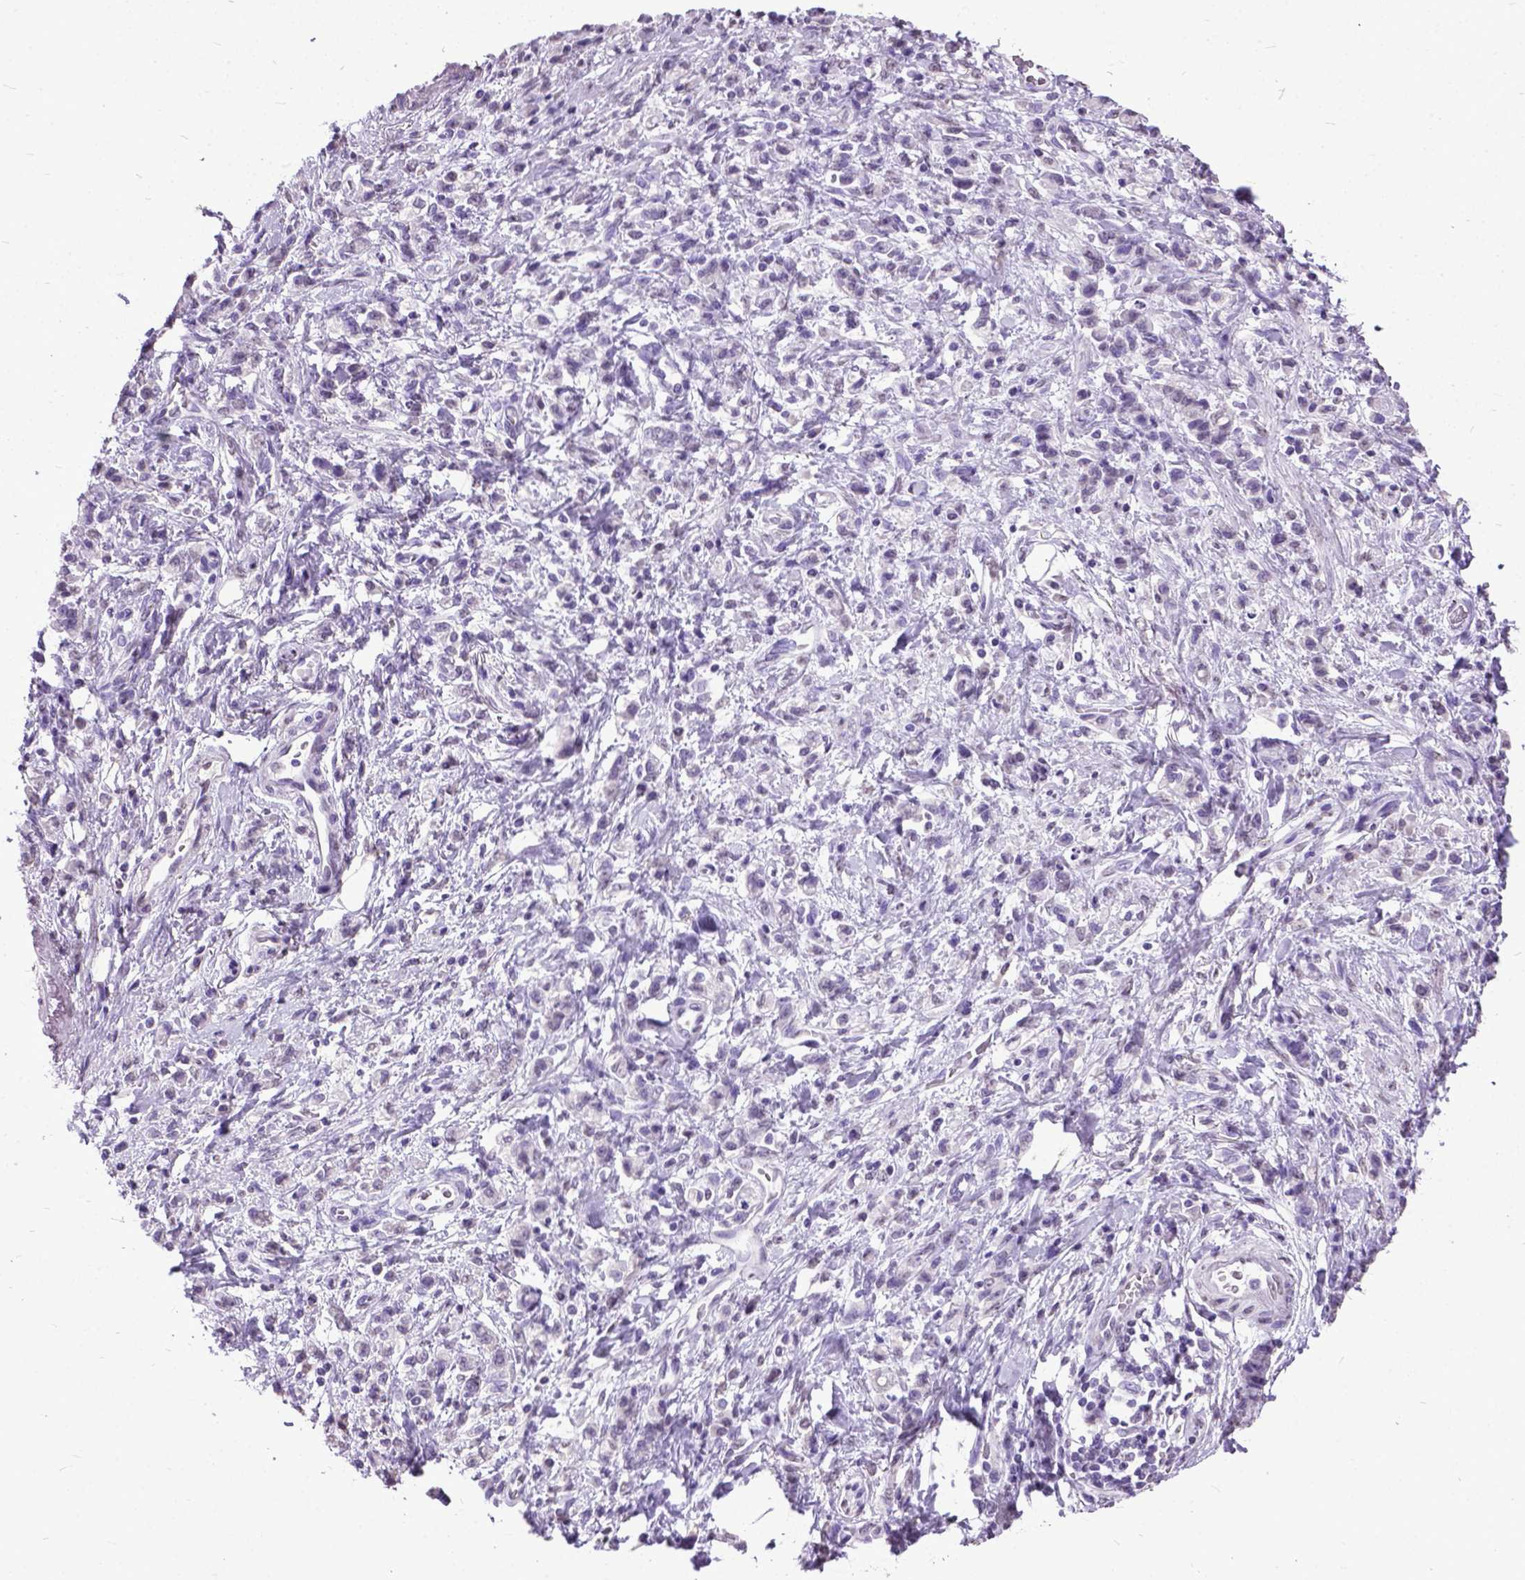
{"staining": {"intensity": "negative", "quantity": "none", "location": "none"}, "tissue": "stomach cancer", "cell_type": "Tumor cells", "image_type": "cancer", "snomed": [{"axis": "morphology", "description": "Adenocarcinoma, NOS"}, {"axis": "topography", "description": "Stomach"}], "caption": "Tumor cells show no significant protein staining in stomach adenocarcinoma.", "gene": "MARCHF10", "patient": {"sex": "male", "age": 77}}